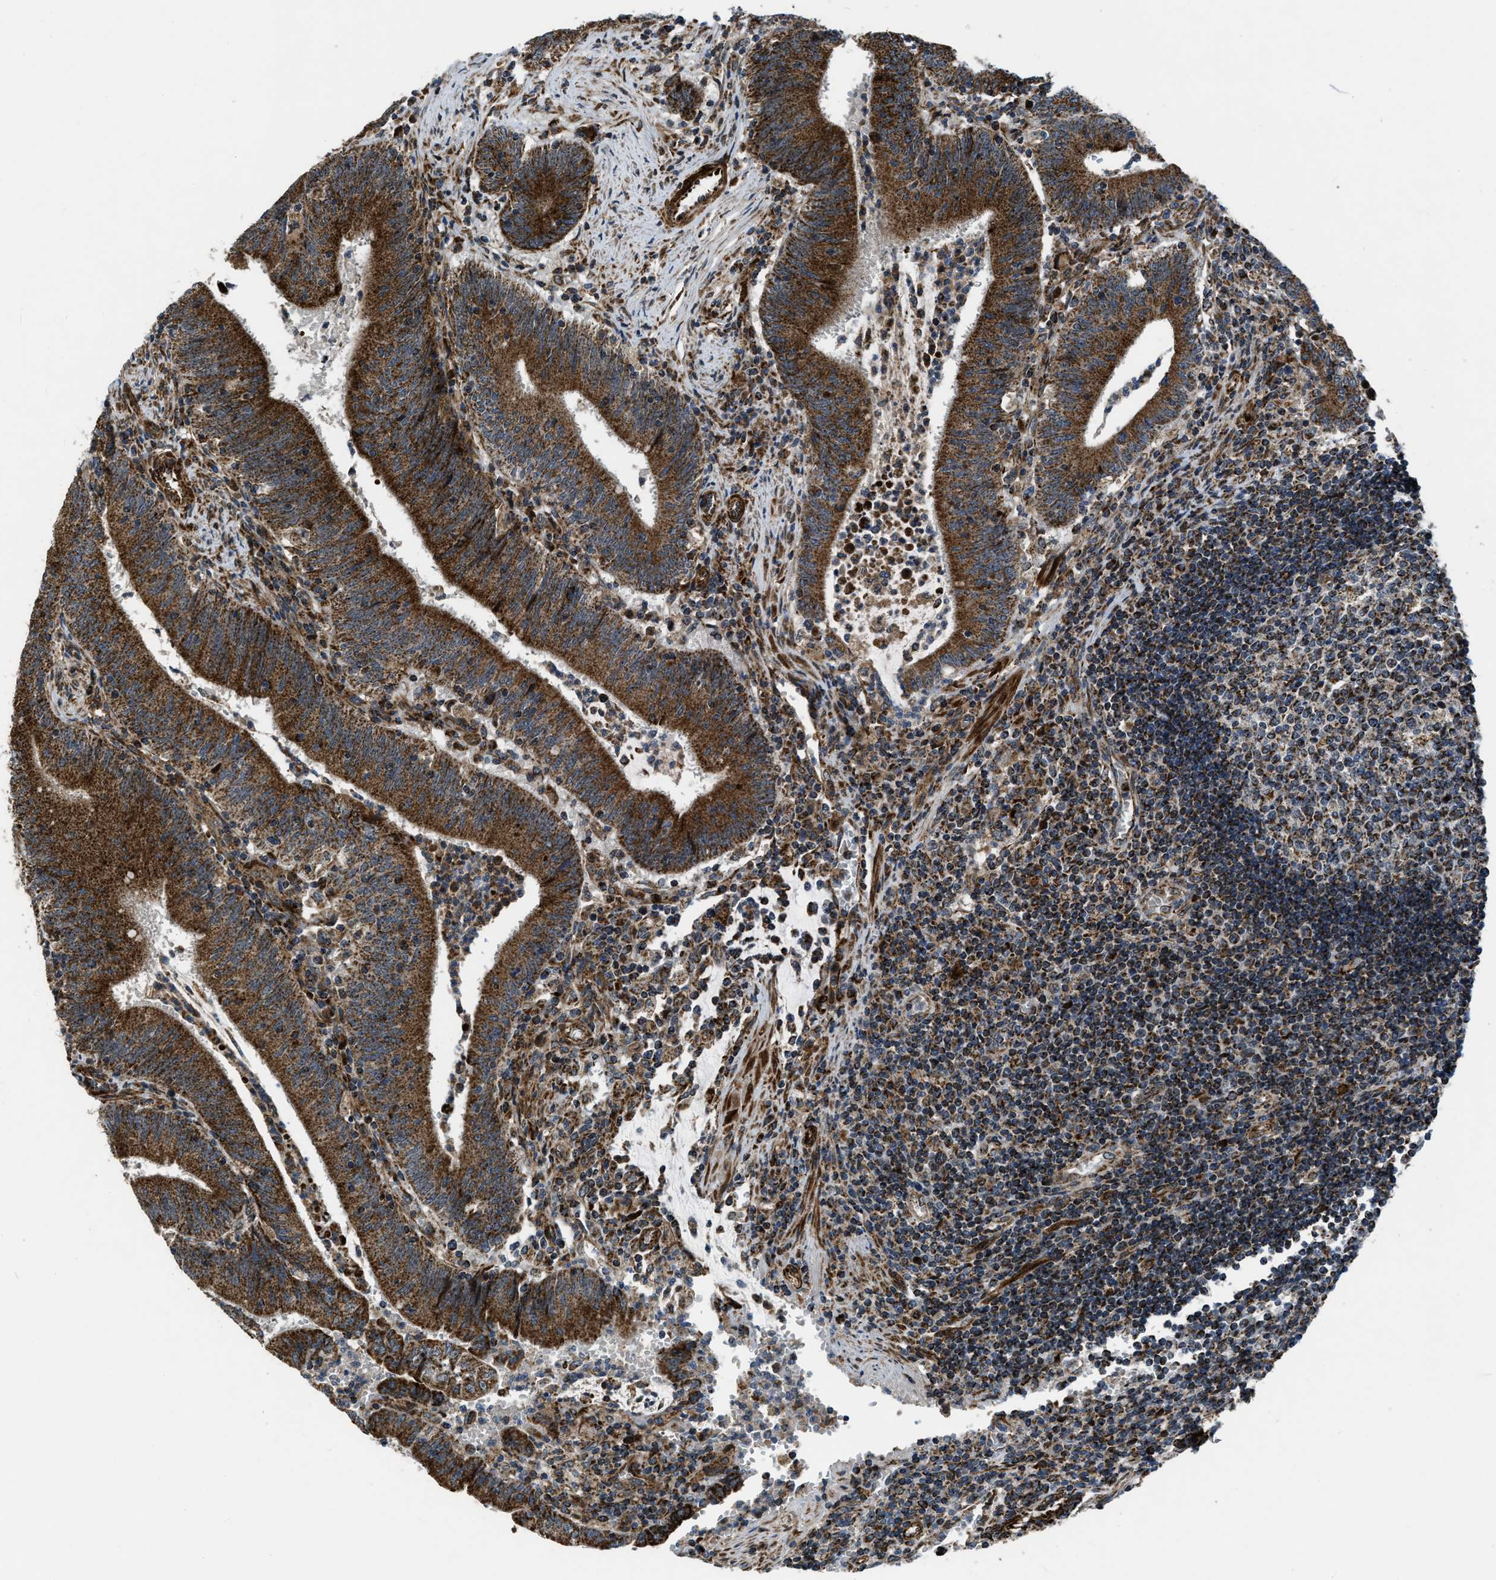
{"staining": {"intensity": "strong", "quantity": ">75%", "location": "cytoplasmic/membranous"}, "tissue": "colorectal cancer", "cell_type": "Tumor cells", "image_type": "cancer", "snomed": [{"axis": "morphology", "description": "Normal tissue, NOS"}, {"axis": "morphology", "description": "Adenocarcinoma, NOS"}, {"axis": "topography", "description": "Rectum"}], "caption": "Strong cytoplasmic/membranous staining for a protein is present in about >75% of tumor cells of adenocarcinoma (colorectal) using IHC.", "gene": "GSDME", "patient": {"sex": "female", "age": 66}}